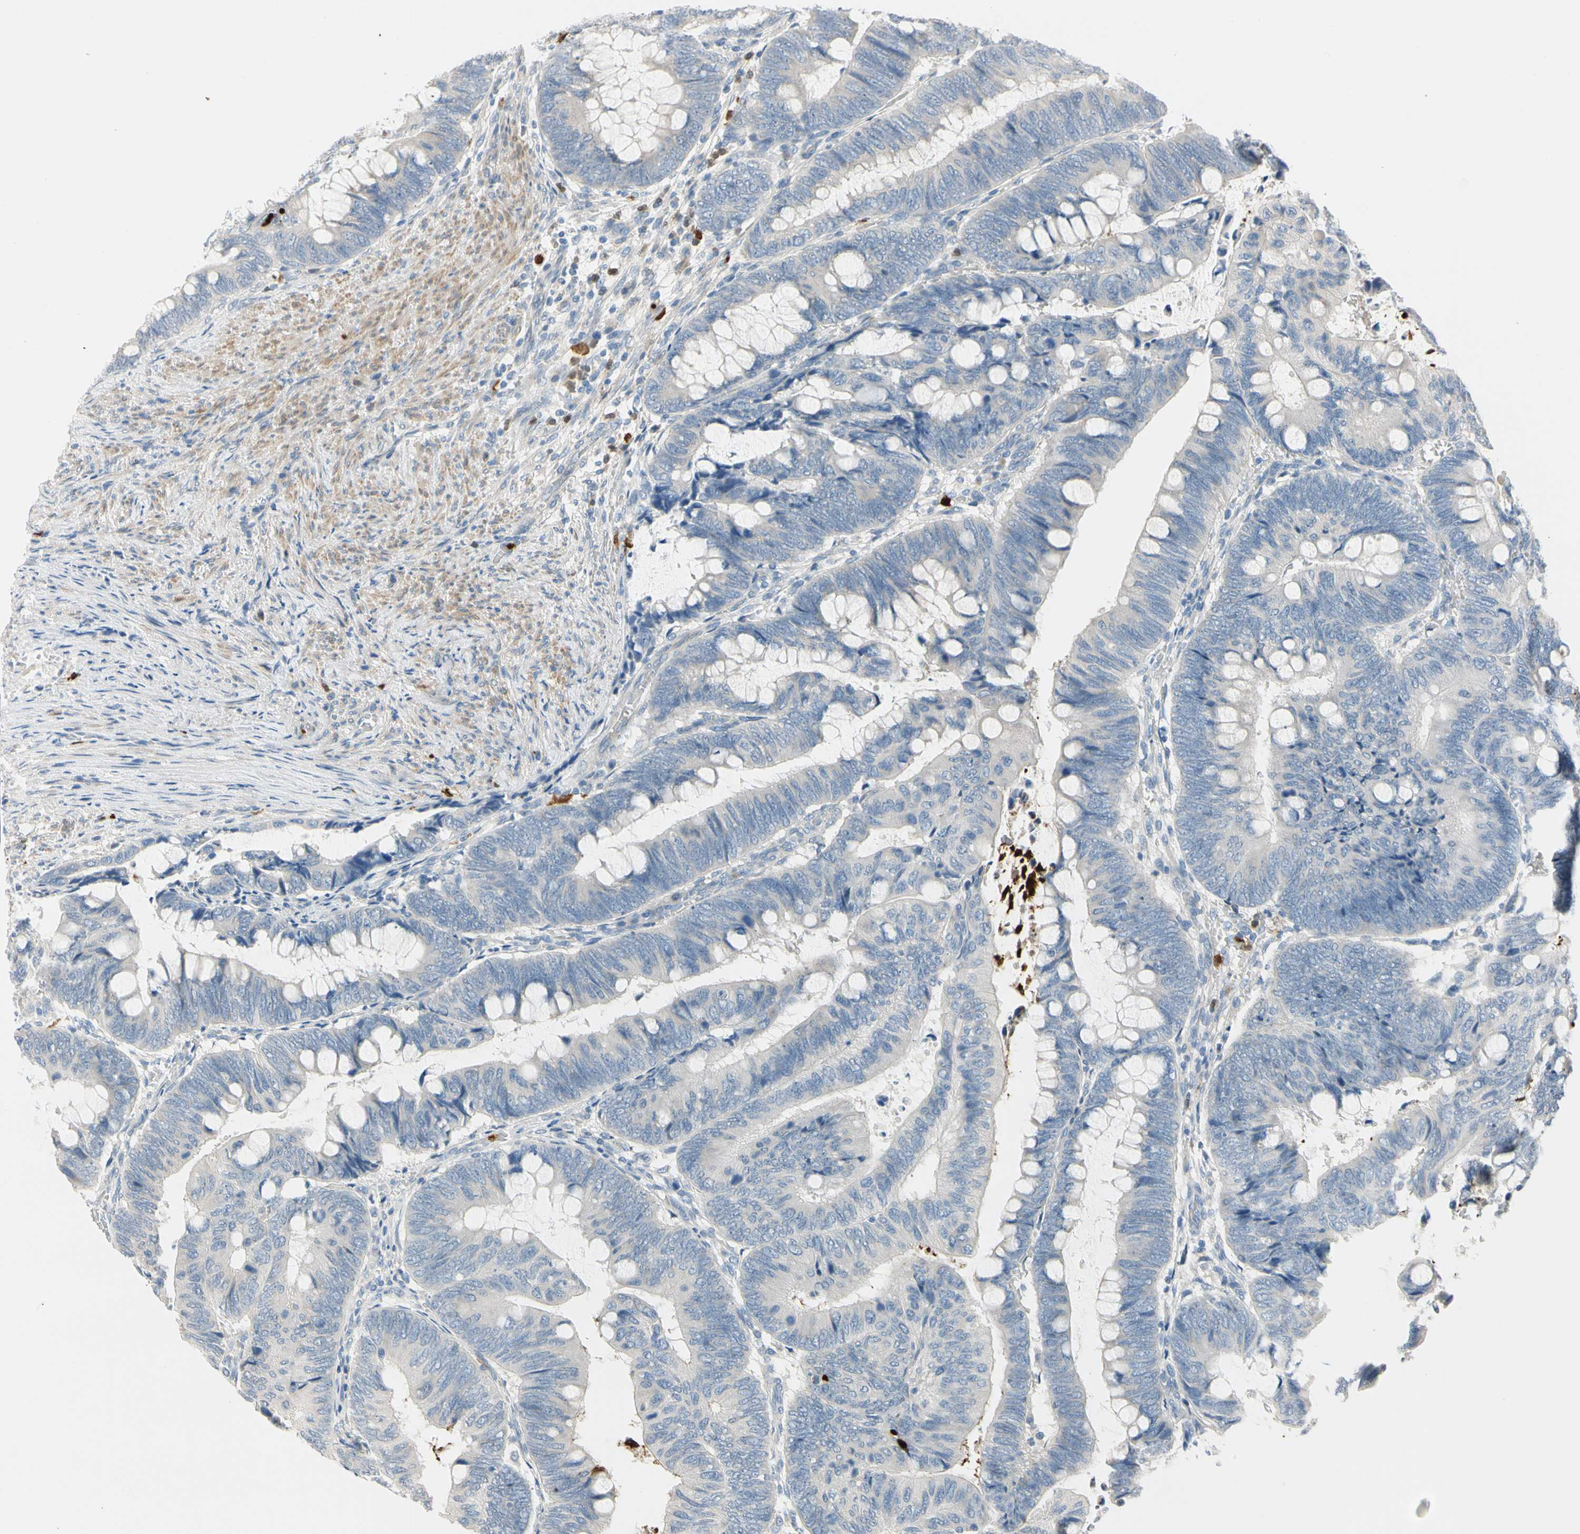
{"staining": {"intensity": "negative", "quantity": "none", "location": "none"}, "tissue": "colorectal cancer", "cell_type": "Tumor cells", "image_type": "cancer", "snomed": [{"axis": "morphology", "description": "Normal tissue, NOS"}, {"axis": "morphology", "description": "Adenocarcinoma, NOS"}, {"axis": "topography", "description": "Rectum"}, {"axis": "topography", "description": "Peripheral nerve tissue"}], "caption": "An image of human adenocarcinoma (colorectal) is negative for staining in tumor cells. (DAB immunohistochemistry visualized using brightfield microscopy, high magnification).", "gene": "TRAF5", "patient": {"sex": "male", "age": 92}}